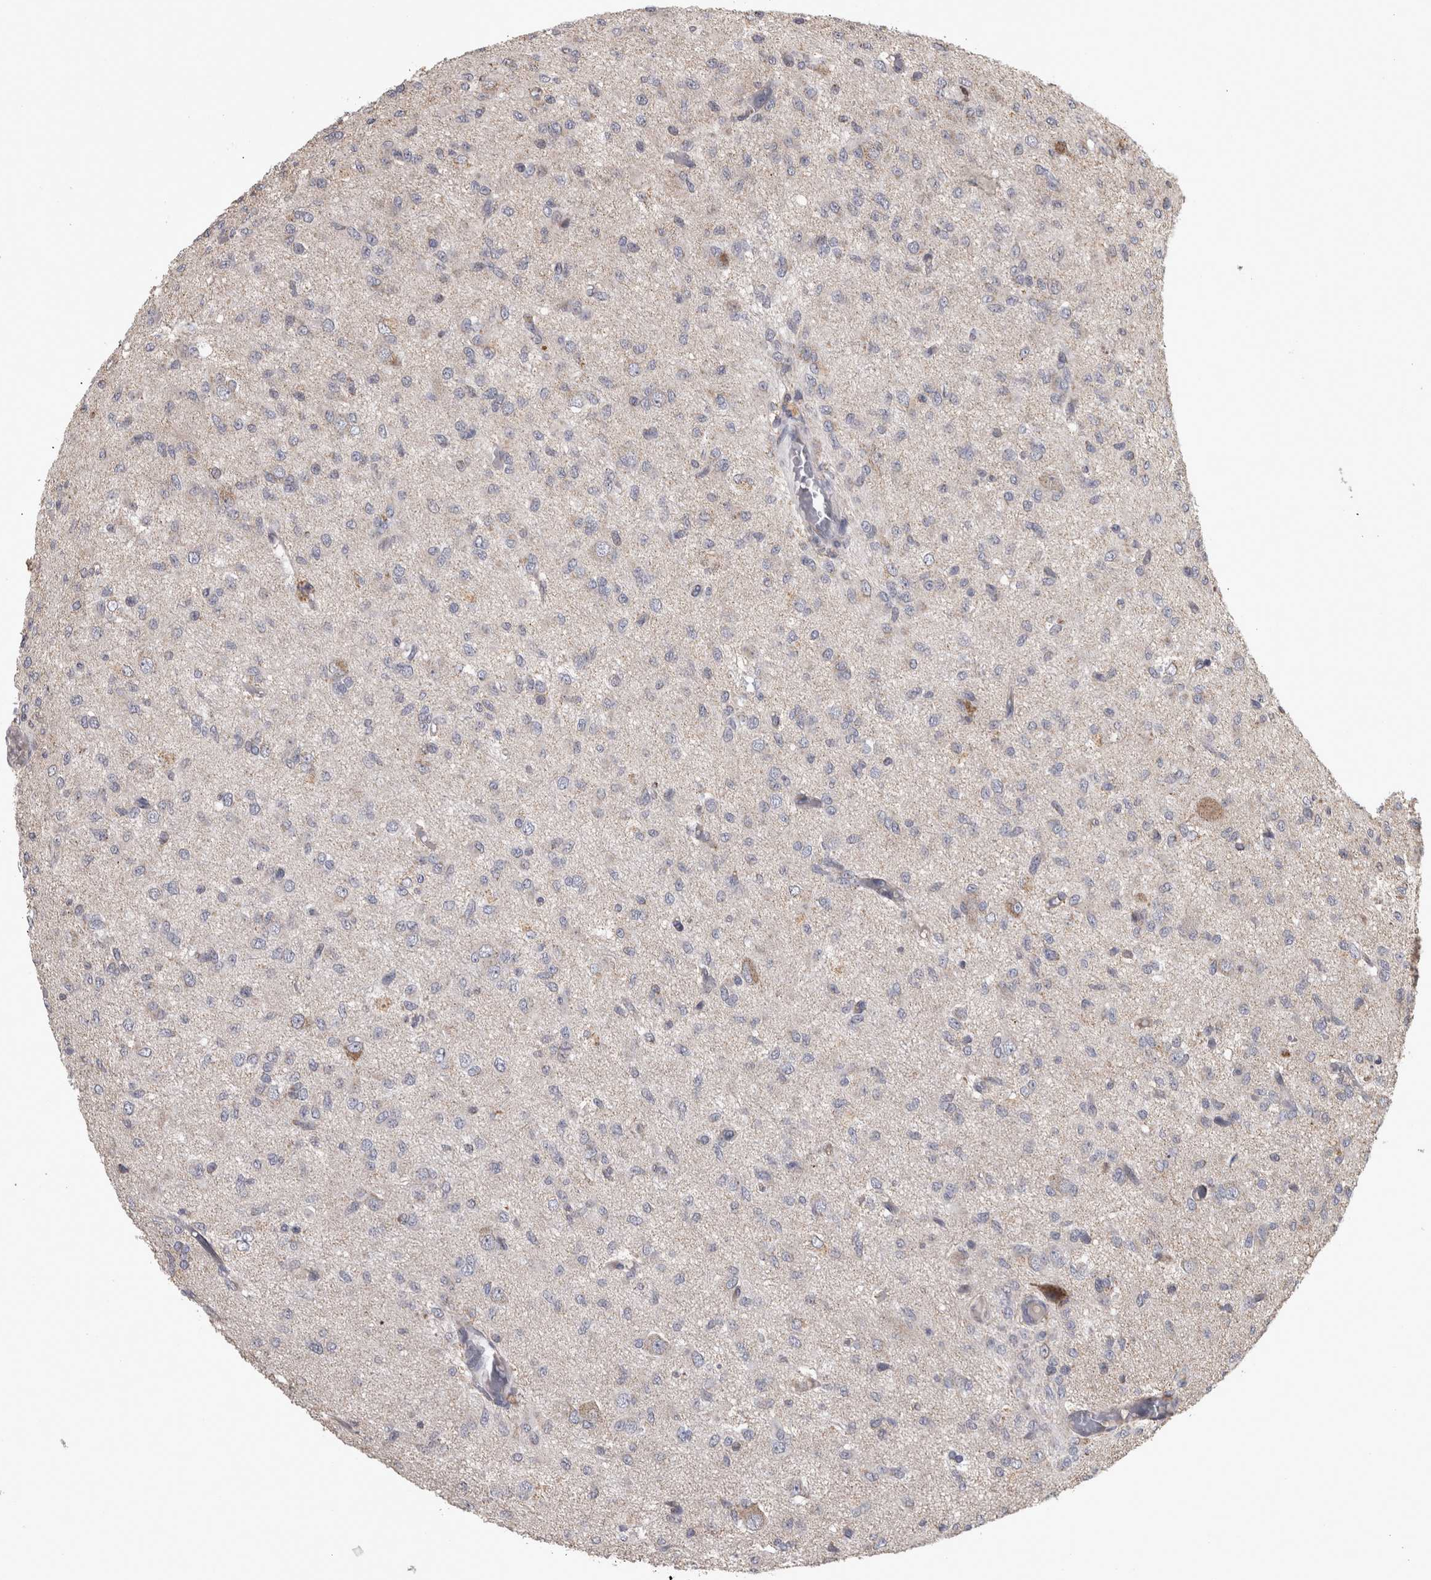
{"staining": {"intensity": "negative", "quantity": "none", "location": "none"}, "tissue": "glioma", "cell_type": "Tumor cells", "image_type": "cancer", "snomed": [{"axis": "morphology", "description": "Glioma, malignant, High grade"}, {"axis": "topography", "description": "Brain"}], "caption": "This is an immunohistochemistry (IHC) photomicrograph of human malignant glioma (high-grade). There is no positivity in tumor cells.", "gene": "DBT", "patient": {"sex": "female", "age": 59}}